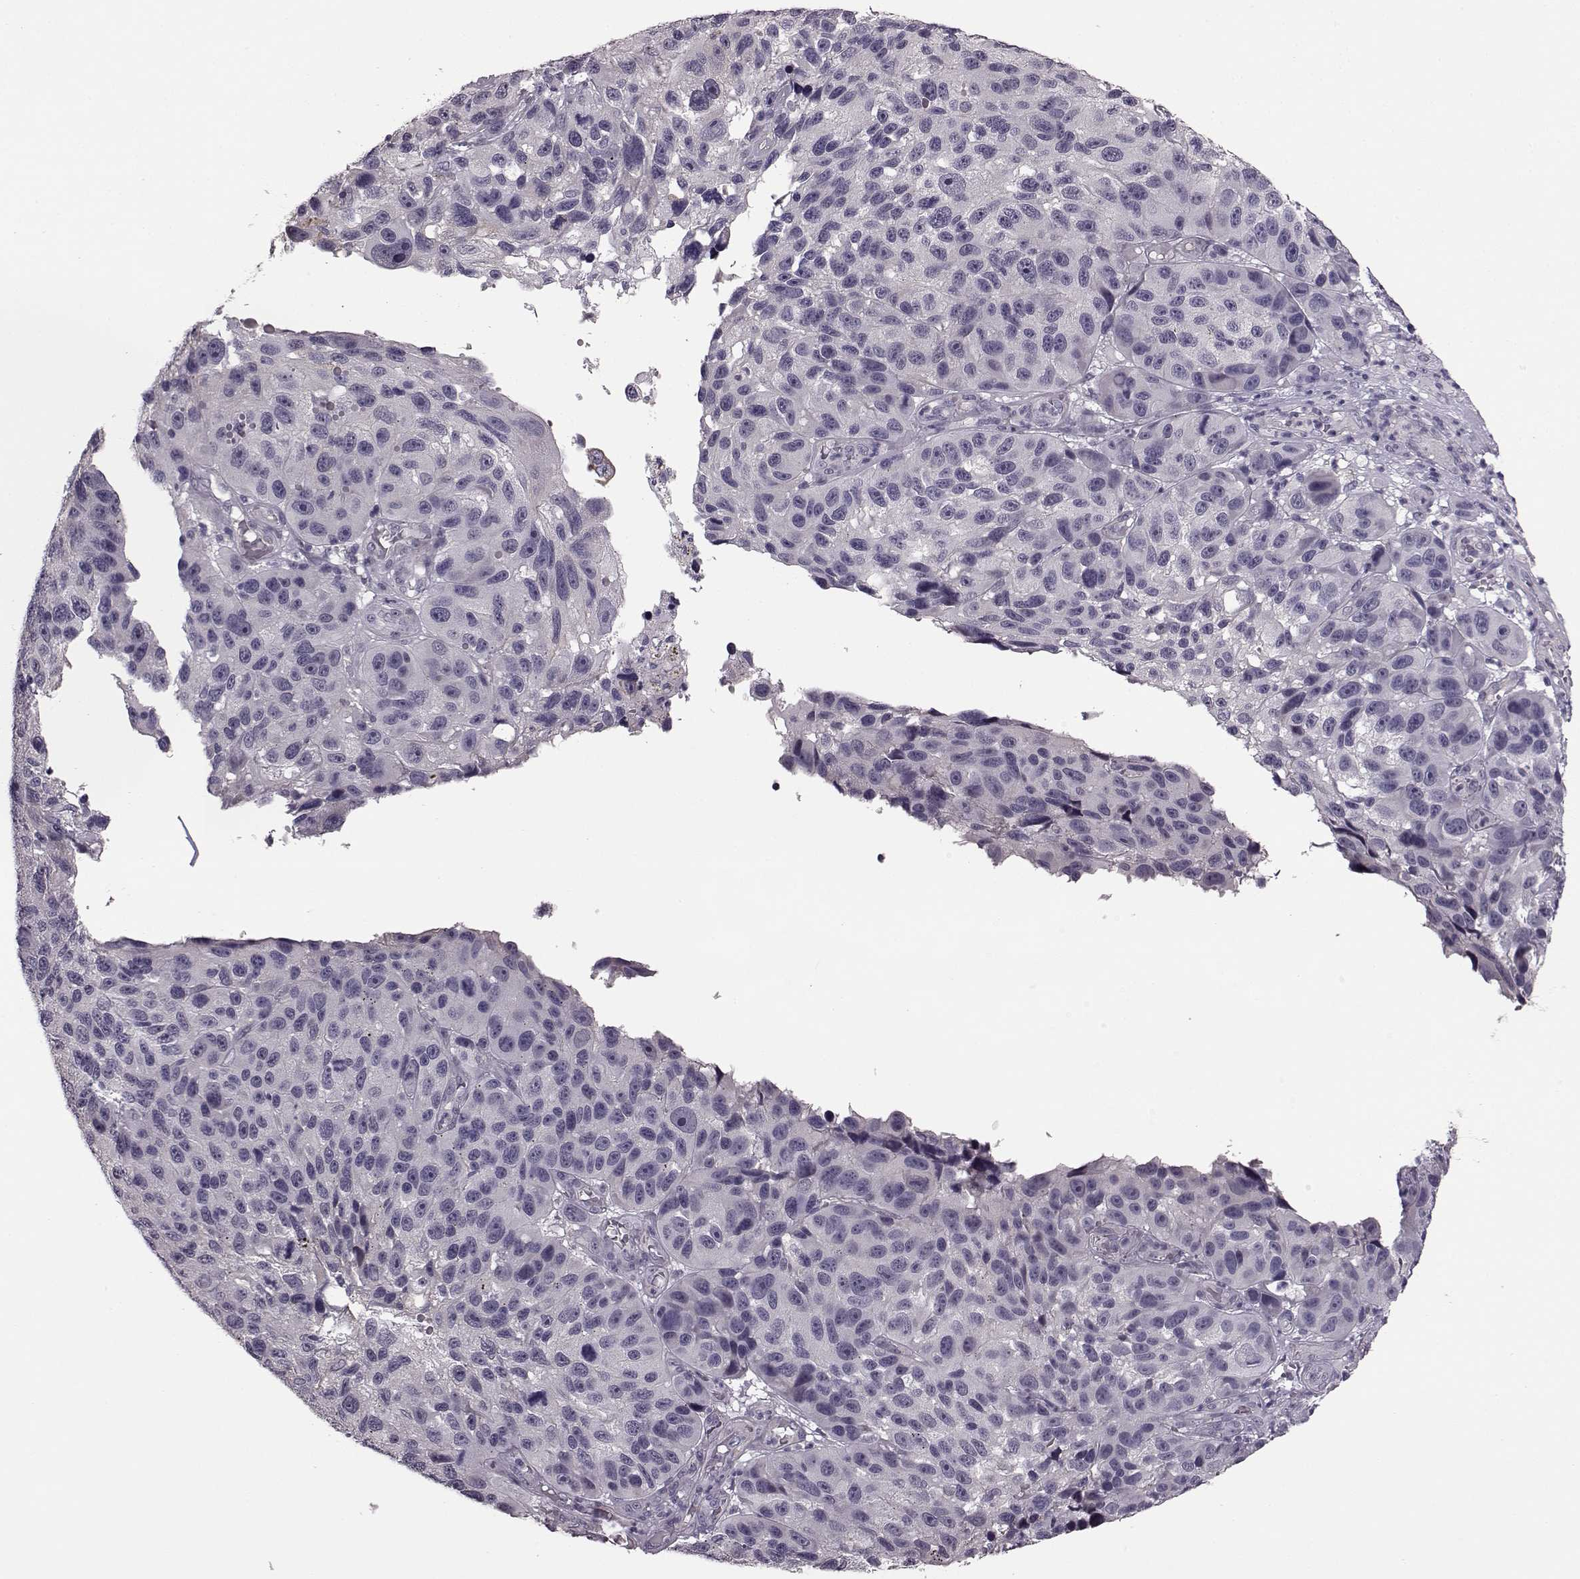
{"staining": {"intensity": "negative", "quantity": "none", "location": "none"}, "tissue": "melanoma", "cell_type": "Tumor cells", "image_type": "cancer", "snomed": [{"axis": "morphology", "description": "Malignant melanoma, NOS"}, {"axis": "topography", "description": "Skin"}], "caption": "Histopathology image shows no significant protein positivity in tumor cells of melanoma.", "gene": "SLCO3A1", "patient": {"sex": "male", "age": 53}}